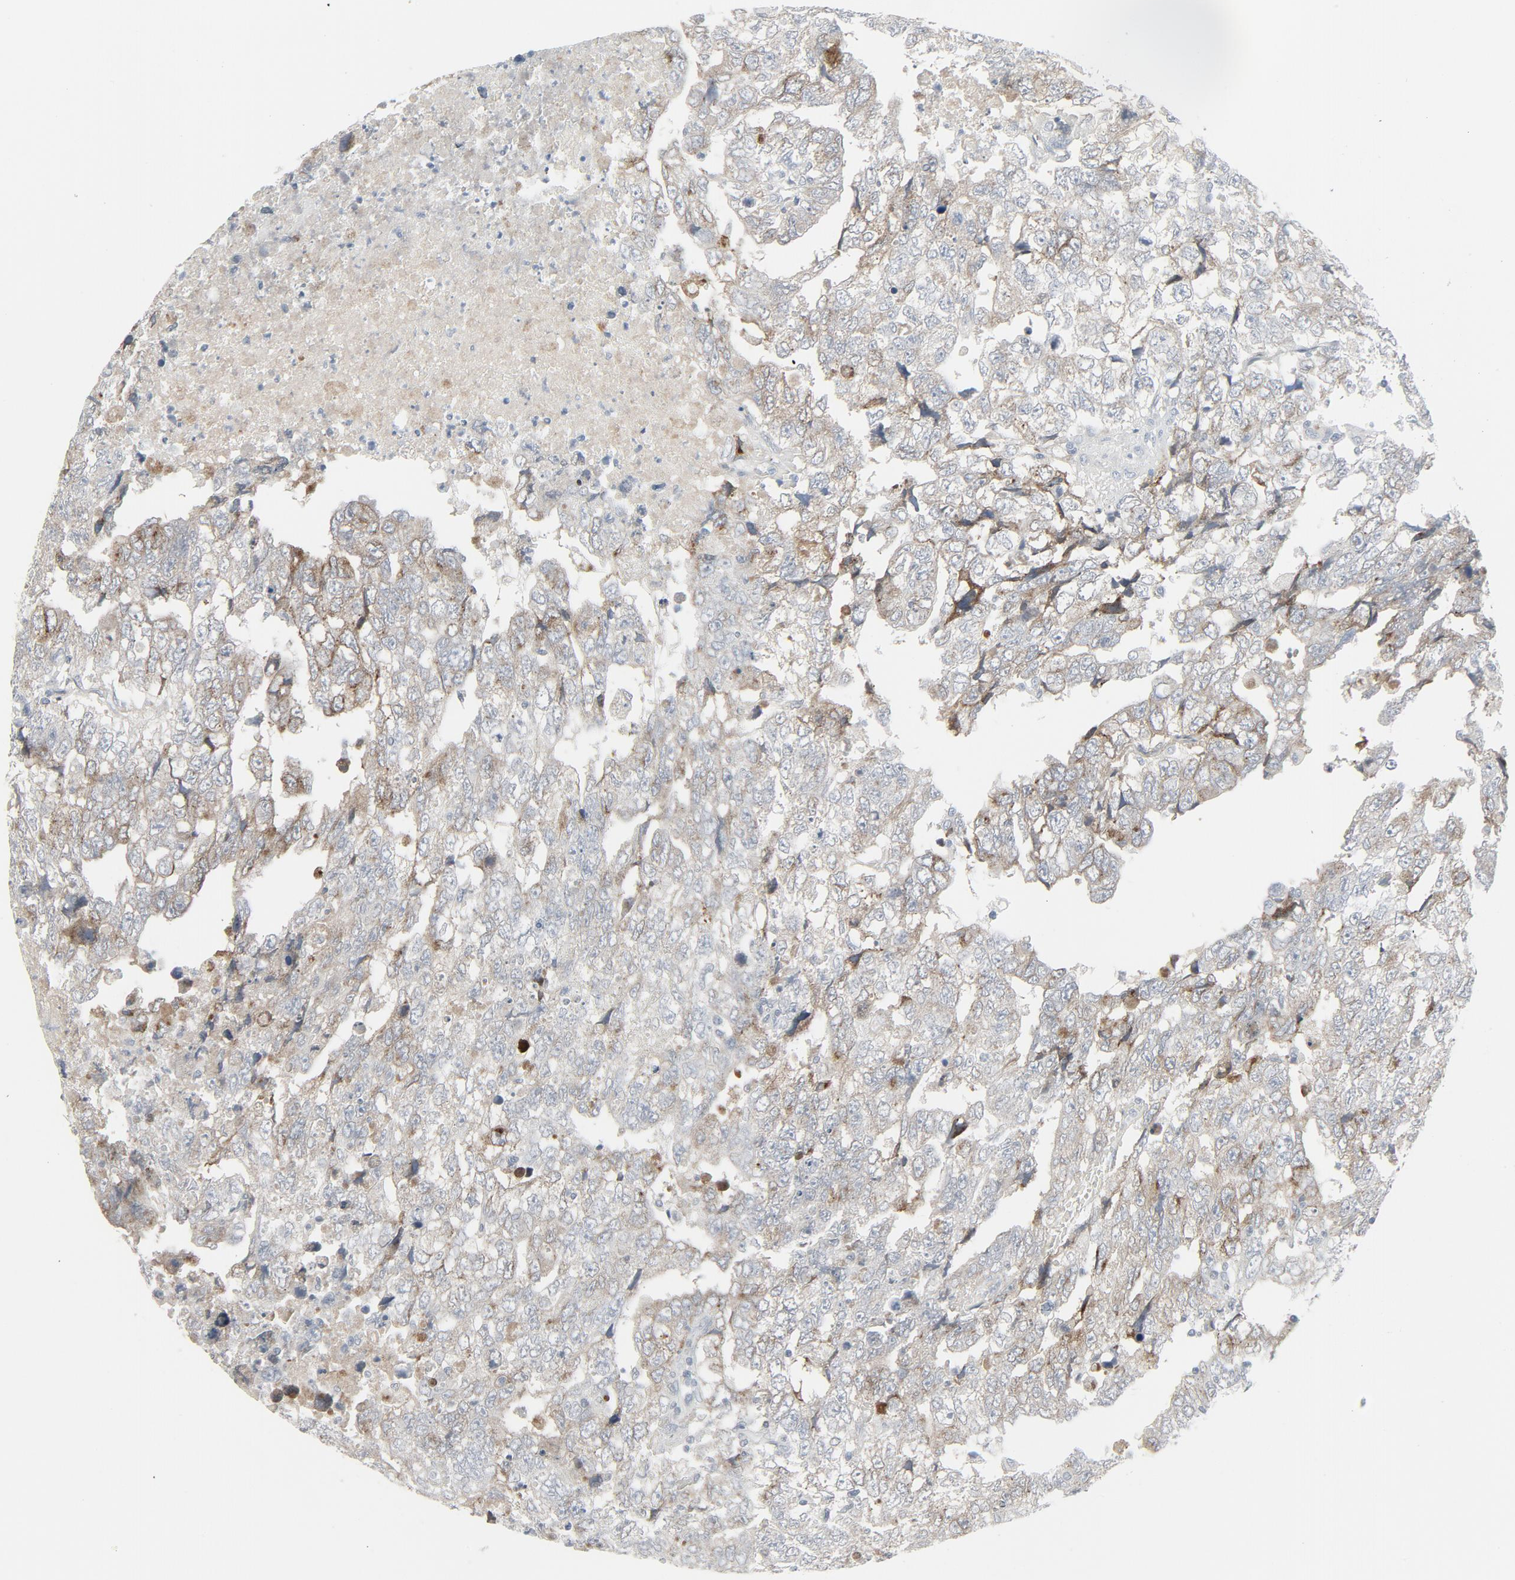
{"staining": {"intensity": "moderate", "quantity": "25%-75%", "location": "cytoplasmic/membranous"}, "tissue": "testis cancer", "cell_type": "Tumor cells", "image_type": "cancer", "snomed": [{"axis": "morphology", "description": "Carcinoma, Embryonal, NOS"}, {"axis": "topography", "description": "Testis"}], "caption": "Protein staining shows moderate cytoplasmic/membranous expression in approximately 25%-75% of tumor cells in testis embryonal carcinoma.", "gene": "FGFR3", "patient": {"sex": "male", "age": 36}}